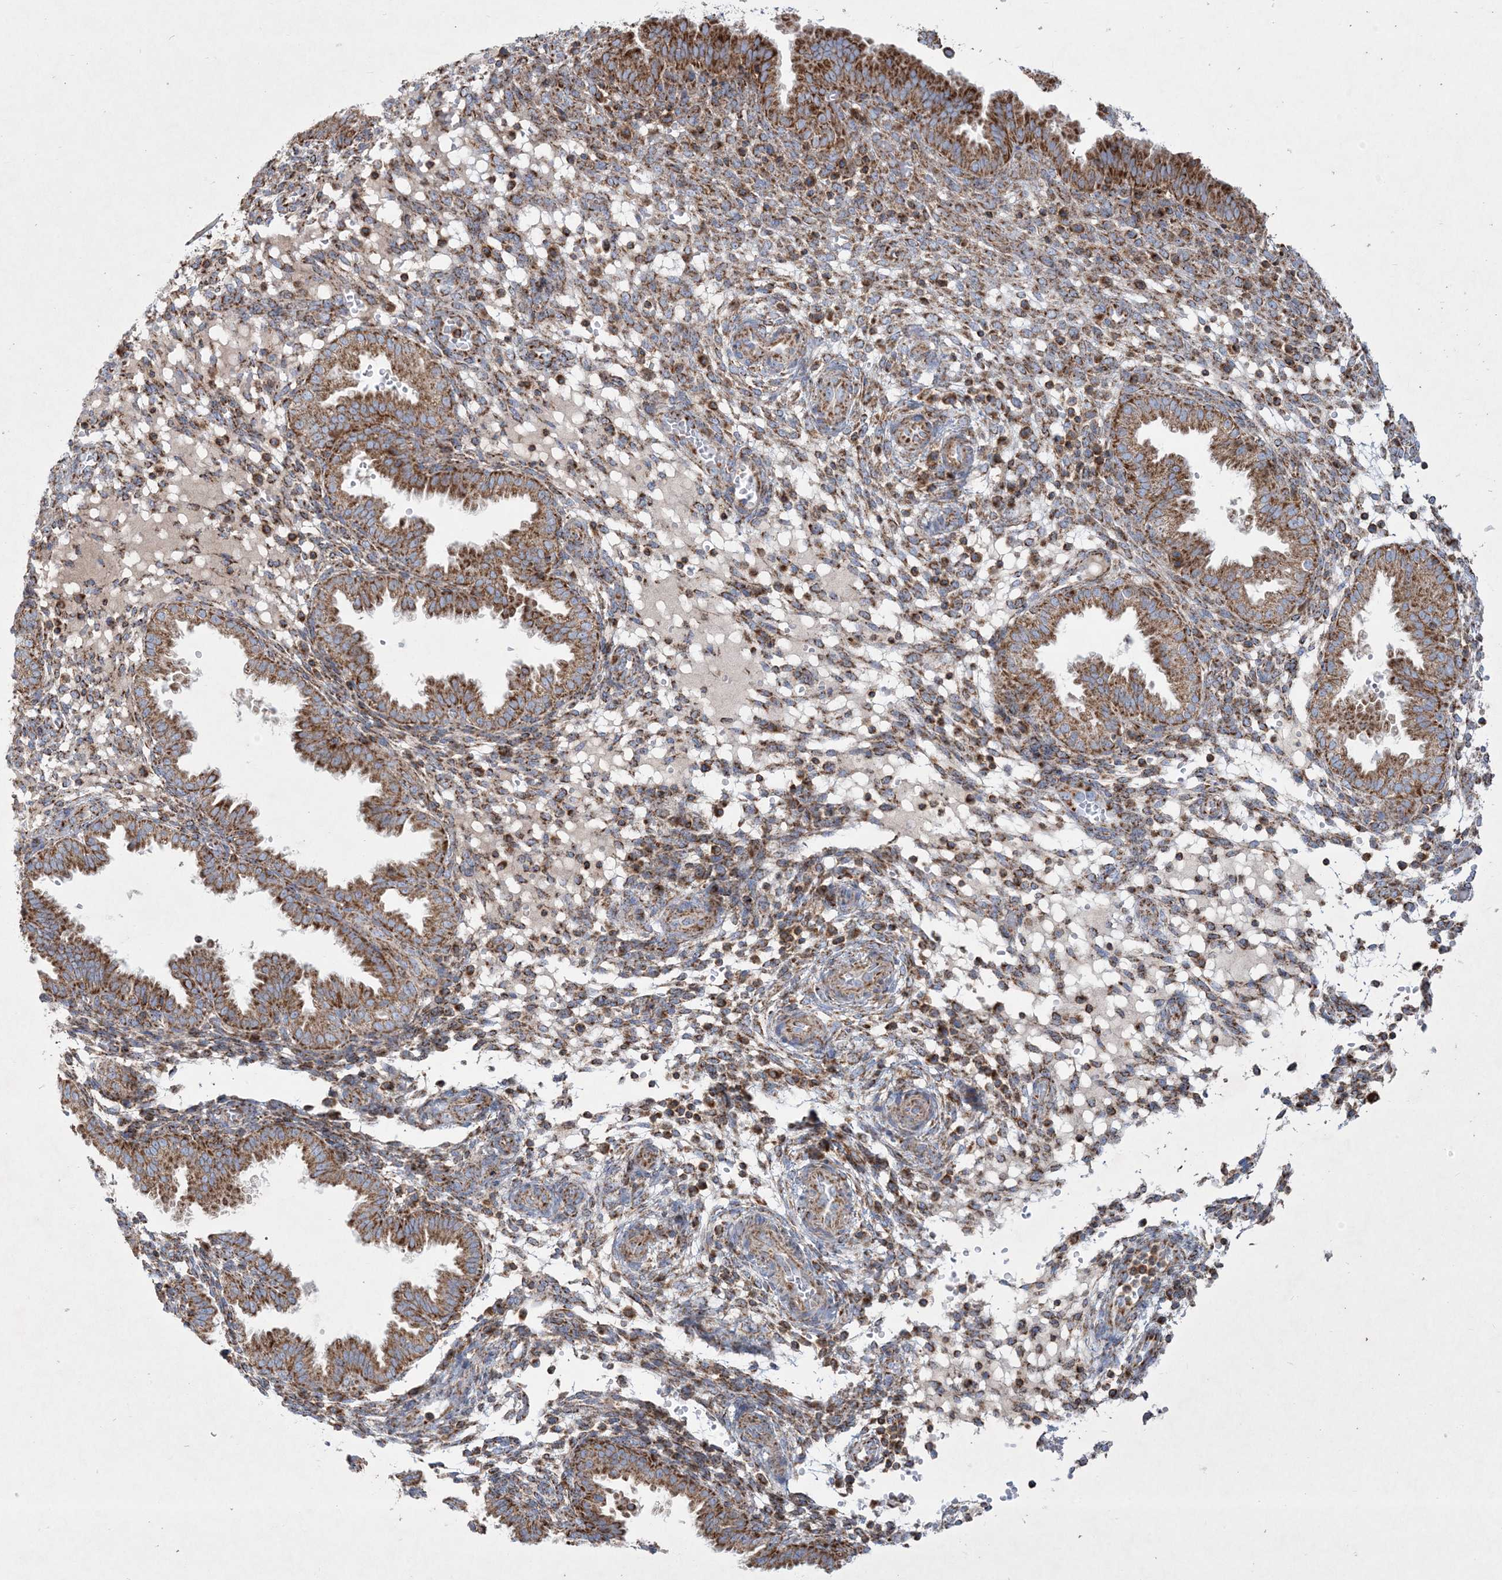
{"staining": {"intensity": "moderate", "quantity": ">75%", "location": "cytoplasmic/membranous"}, "tissue": "endometrium", "cell_type": "Cells in endometrial stroma", "image_type": "normal", "snomed": [{"axis": "morphology", "description": "Normal tissue, NOS"}, {"axis": "topography", "description": "Endometrium"}], "caption": "High-magnification brightfield microscopy of benign endometrium stained with DAB (brown) and counterstained with hematoxylin (blue). cells in endometrial stroma exhibit moderate cytoplasmic/membranous positivity is identified in approximately>75% of cells. (IHC, brightfield microscopy, high magnification).", "gene": "BEND4", "patient": {"sex": "female", "age": 33}}